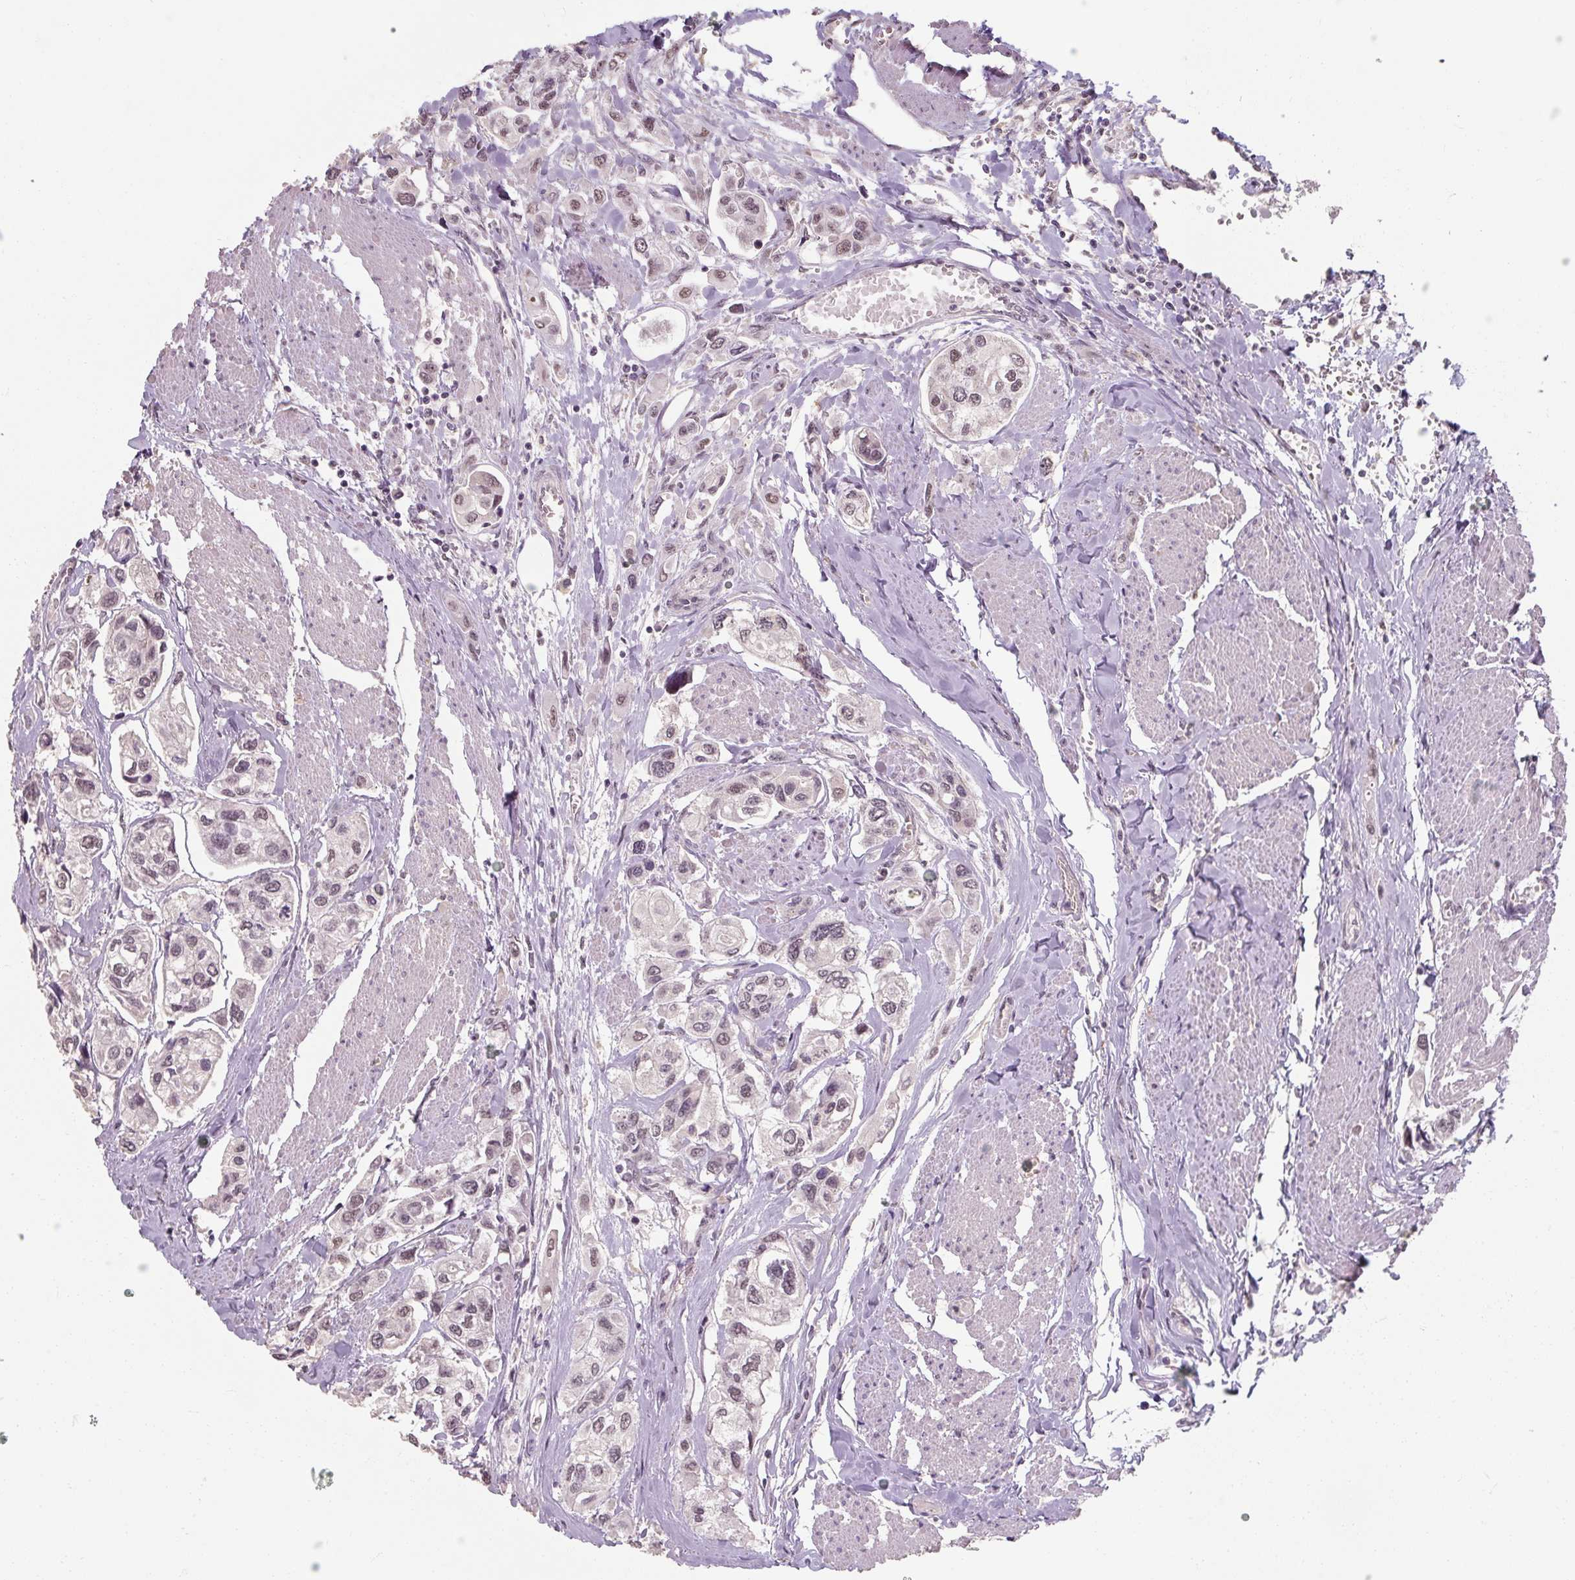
{"staining": {"intensity": "weak", "quantity": "<25%", "location": "nuclear"}, "tissue": "urothelial cancer", "cell_type": "Tumor cells", "image_type": "cancer", "snomed": [{"axis": "morphology", "description": "Urothelial carcinoma, High grade"}, {"axis": "topography", "description": "Urinary bladder"}], "caption": "Immunohistochemistry of human urothelial cancer shows no positivity in tumor cells. (DAB (3,3'-diaminobenzidine) immunohistochemistry (IHC) visualized using brightfield microscopy, high magnification).", "gene": "ZFTRAF1", "patient": {"sex": "male", "age": 67}}